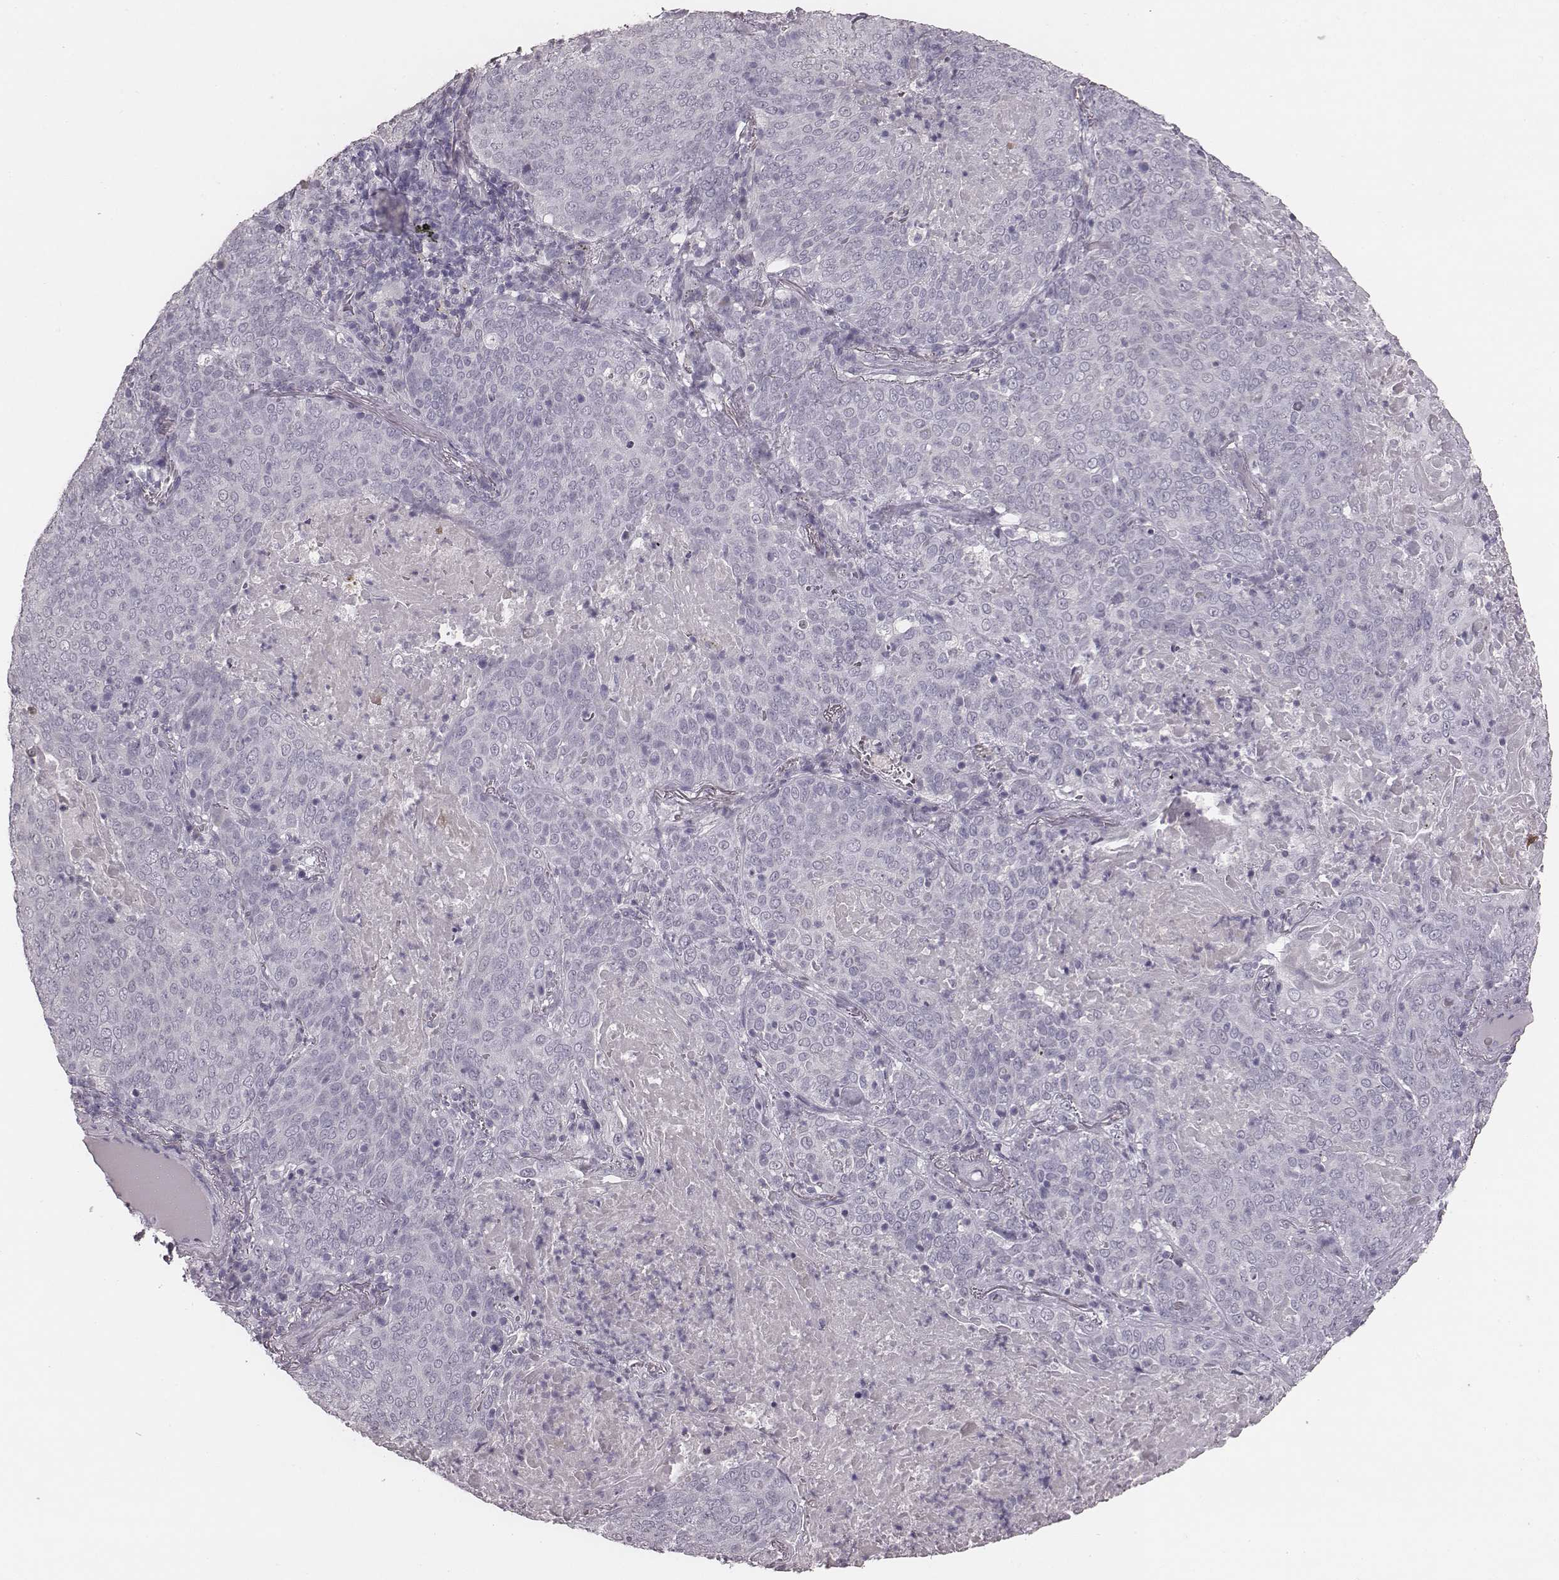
{"staining": {"intensity": "negative", "quantity": "none", "location": "none"}, "tissue": "lung cancer", "cell_type": "Tumor cells", "image_type": "cancer", "snomed": [{"axis": "morphology", "description": "Squamous cell carcinoma, NOS"}, {"axis": "topography", "description": "Lung"}], "caption": "DAB (3,3'-diaminobenzidine) immunohistochemical staining of human squamous cell carcinoma (lung) demonstrates no significant positivity in tumor cells.", "gene": "CSHL1", "patient": {"sex": "male", "age": 82}}